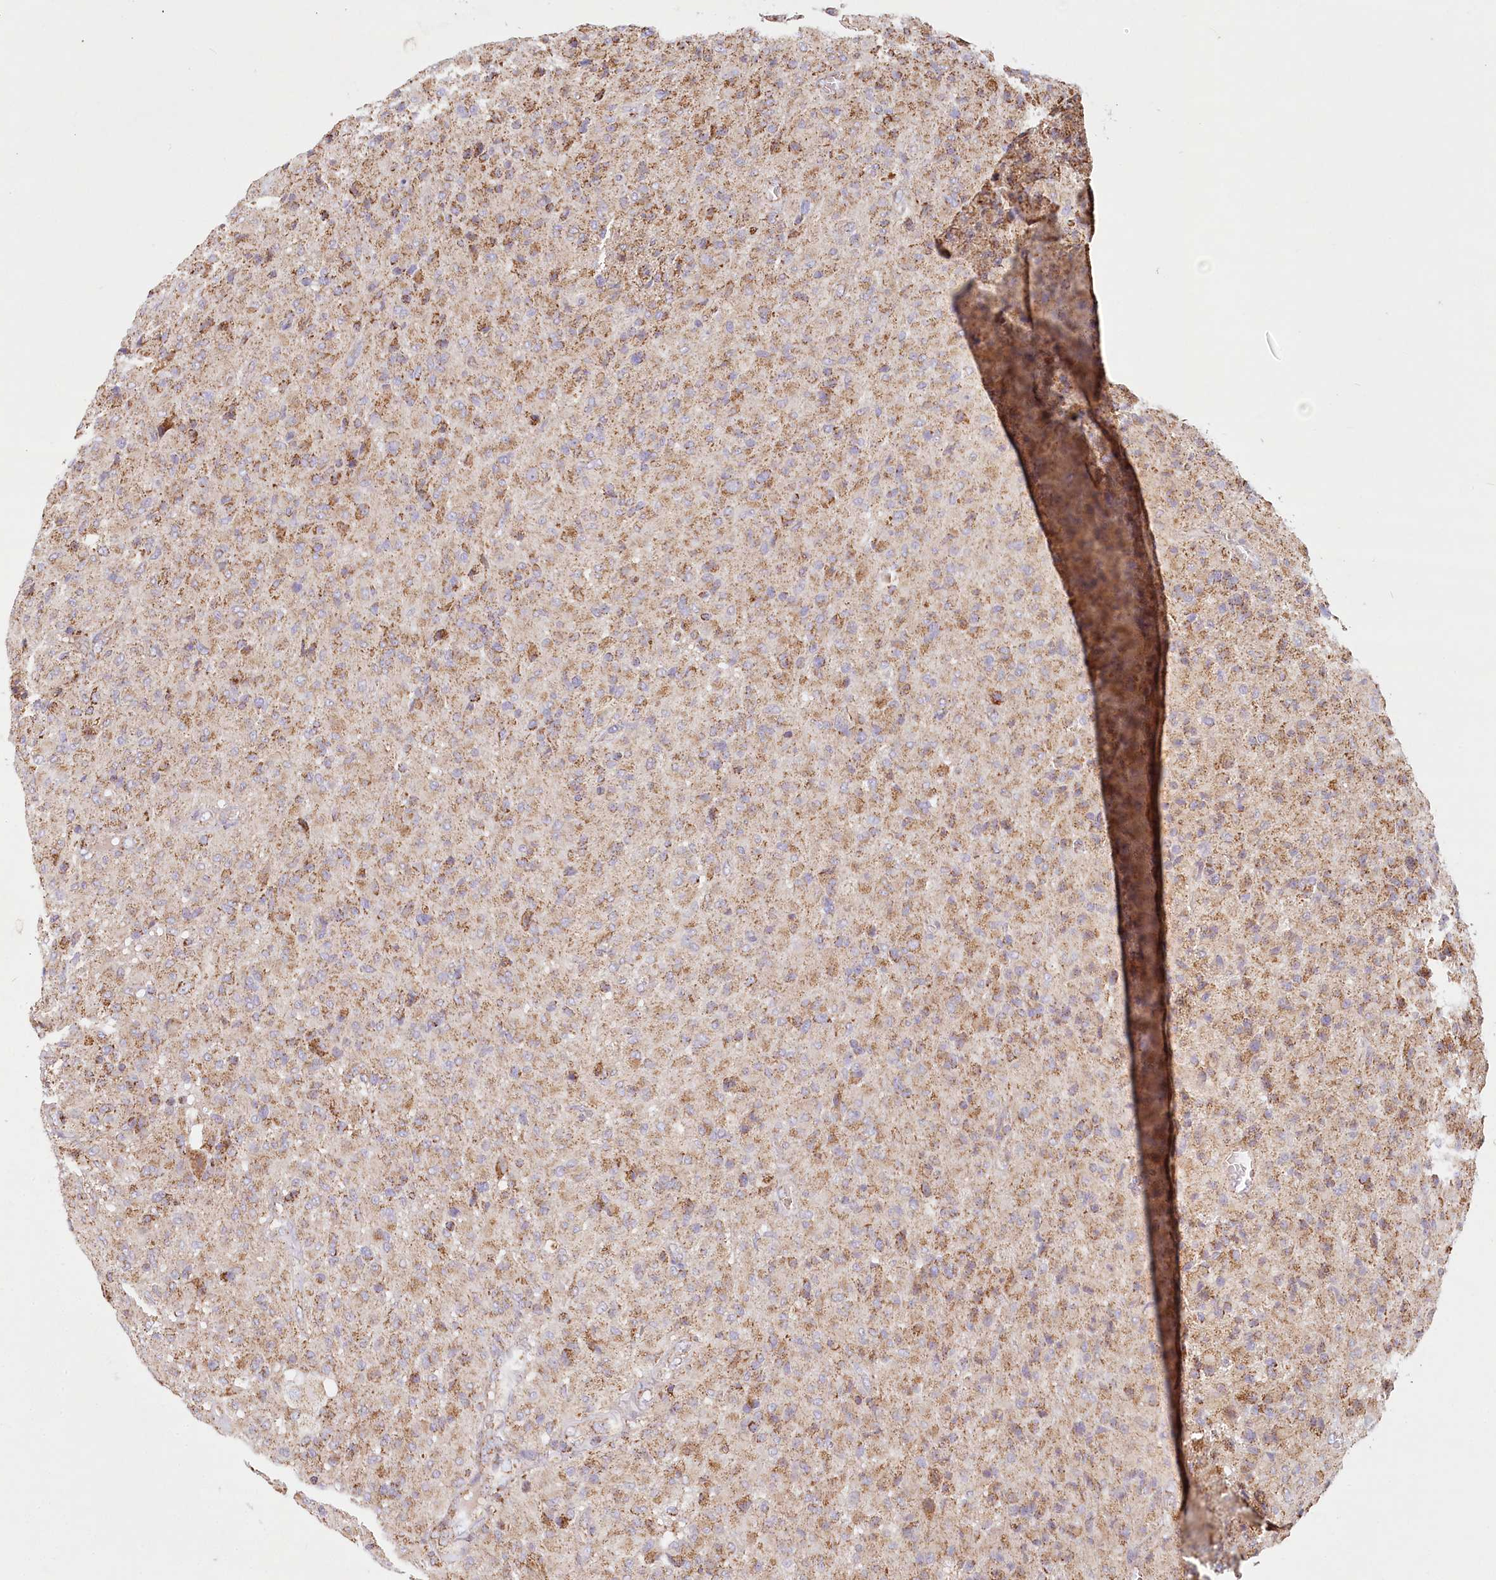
{"staining": {"intensity": "moderate", "quantity": ">75%", "location": "cytoplasmic/membranous"}, "tissue": "glioma", "cell_type": "Tumor cells", "image_type": "cancer", "snomed": [{"axis": "morphology", "description": "Glioma, malignant, High grade"}, {"axis": "topography", "description": "Brain"}], "caption": "Moderate cytoplasmic/membranous positivity is seen in about >75% of tumor cells in malignant glioma (high-grade).", "gene": "UMPS", "patient": {"sex": "female", "age": 57}}